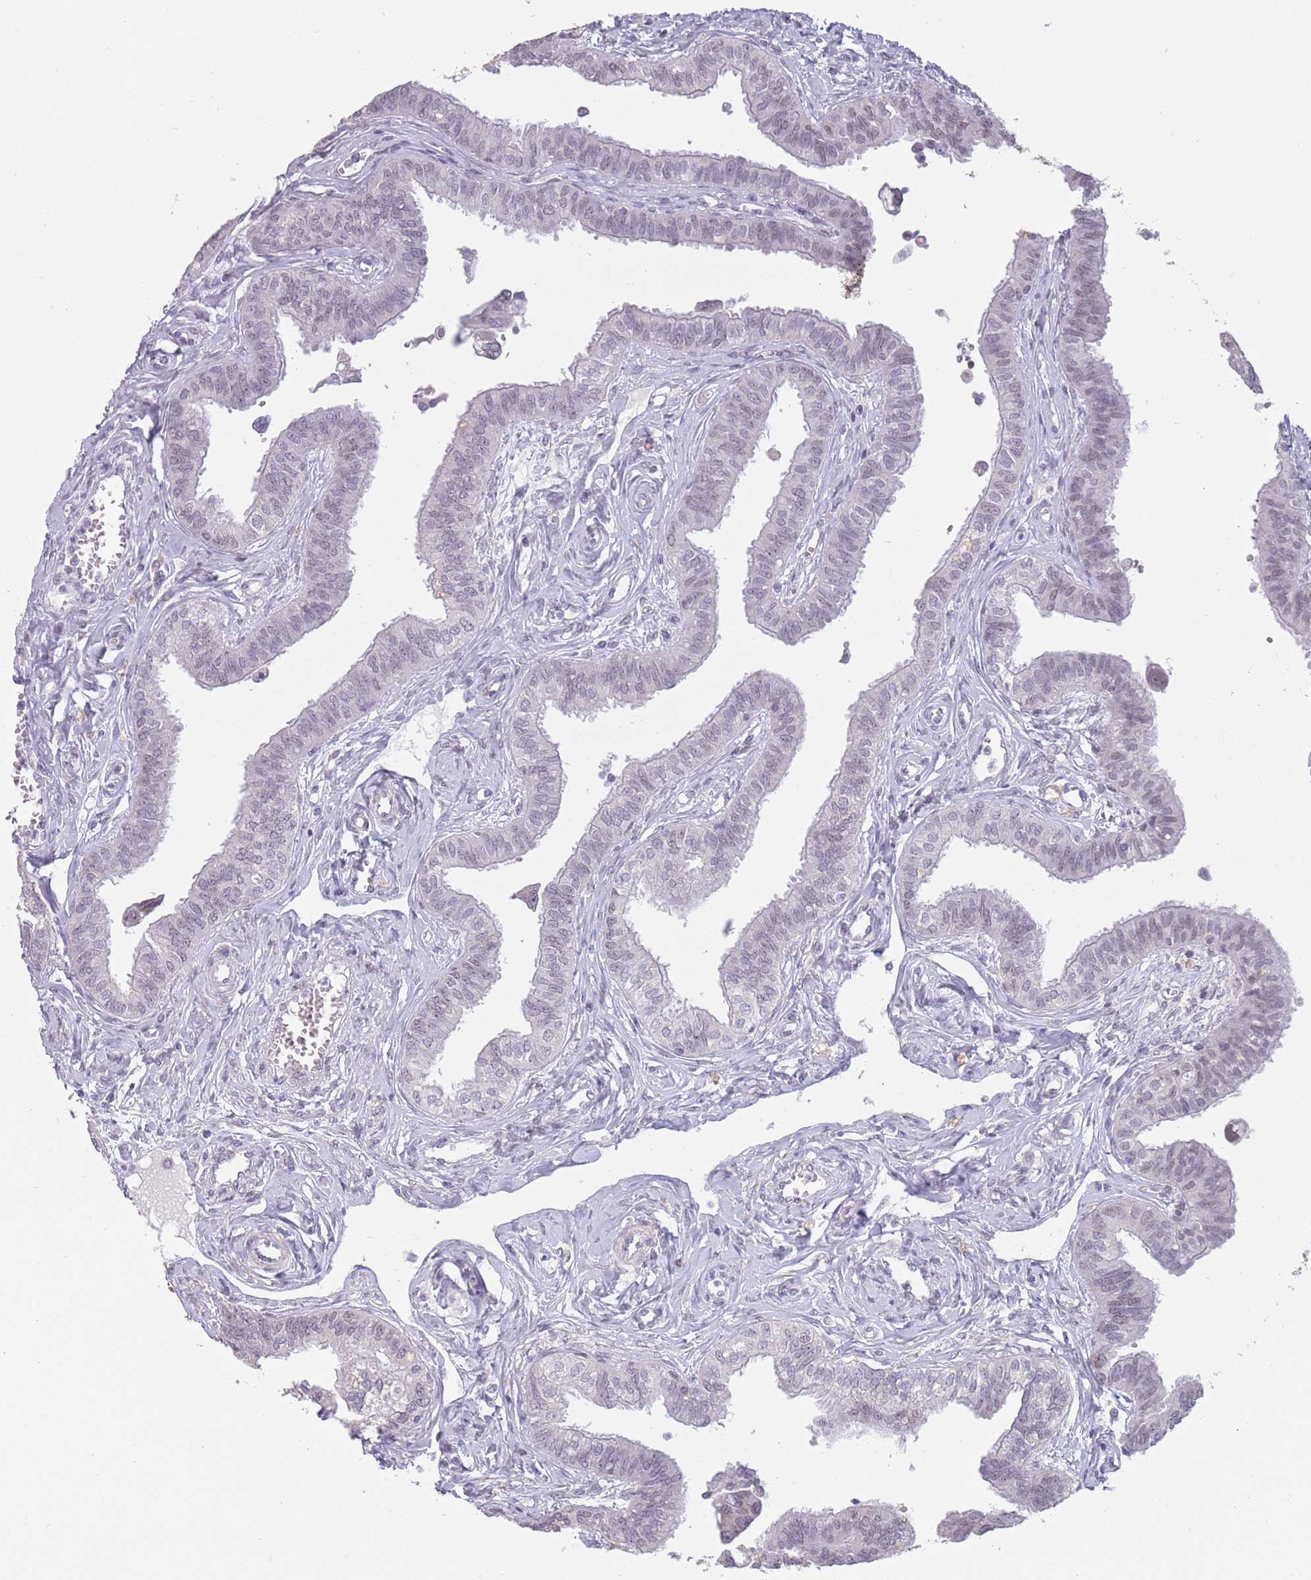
{"staining": {"intensity": "negative", "quantity": "none", "location": "none"}, "tissue": "fallopian tube", "cell_type": "Glandular cells", "image_type": "normal", "snomed": [{"axis": "morphology", "description": "Normal tissue, NOS"}, {"axis": "morphology", "description": "Carcinoma, NOS"}, {"axis": "topography", "description": "Fallopian tube"}, {"axis": "topography", "description": "Ovary"}], "caption": "IHC histopathology image of benign fallopian tube: fallopian tube stained with DAB (3,3'-diaminobenzidine) reveals no significant protein staining in glandular cells.", "gene": "ZNF574", "patient": {"sex": "female", "age": 59}}